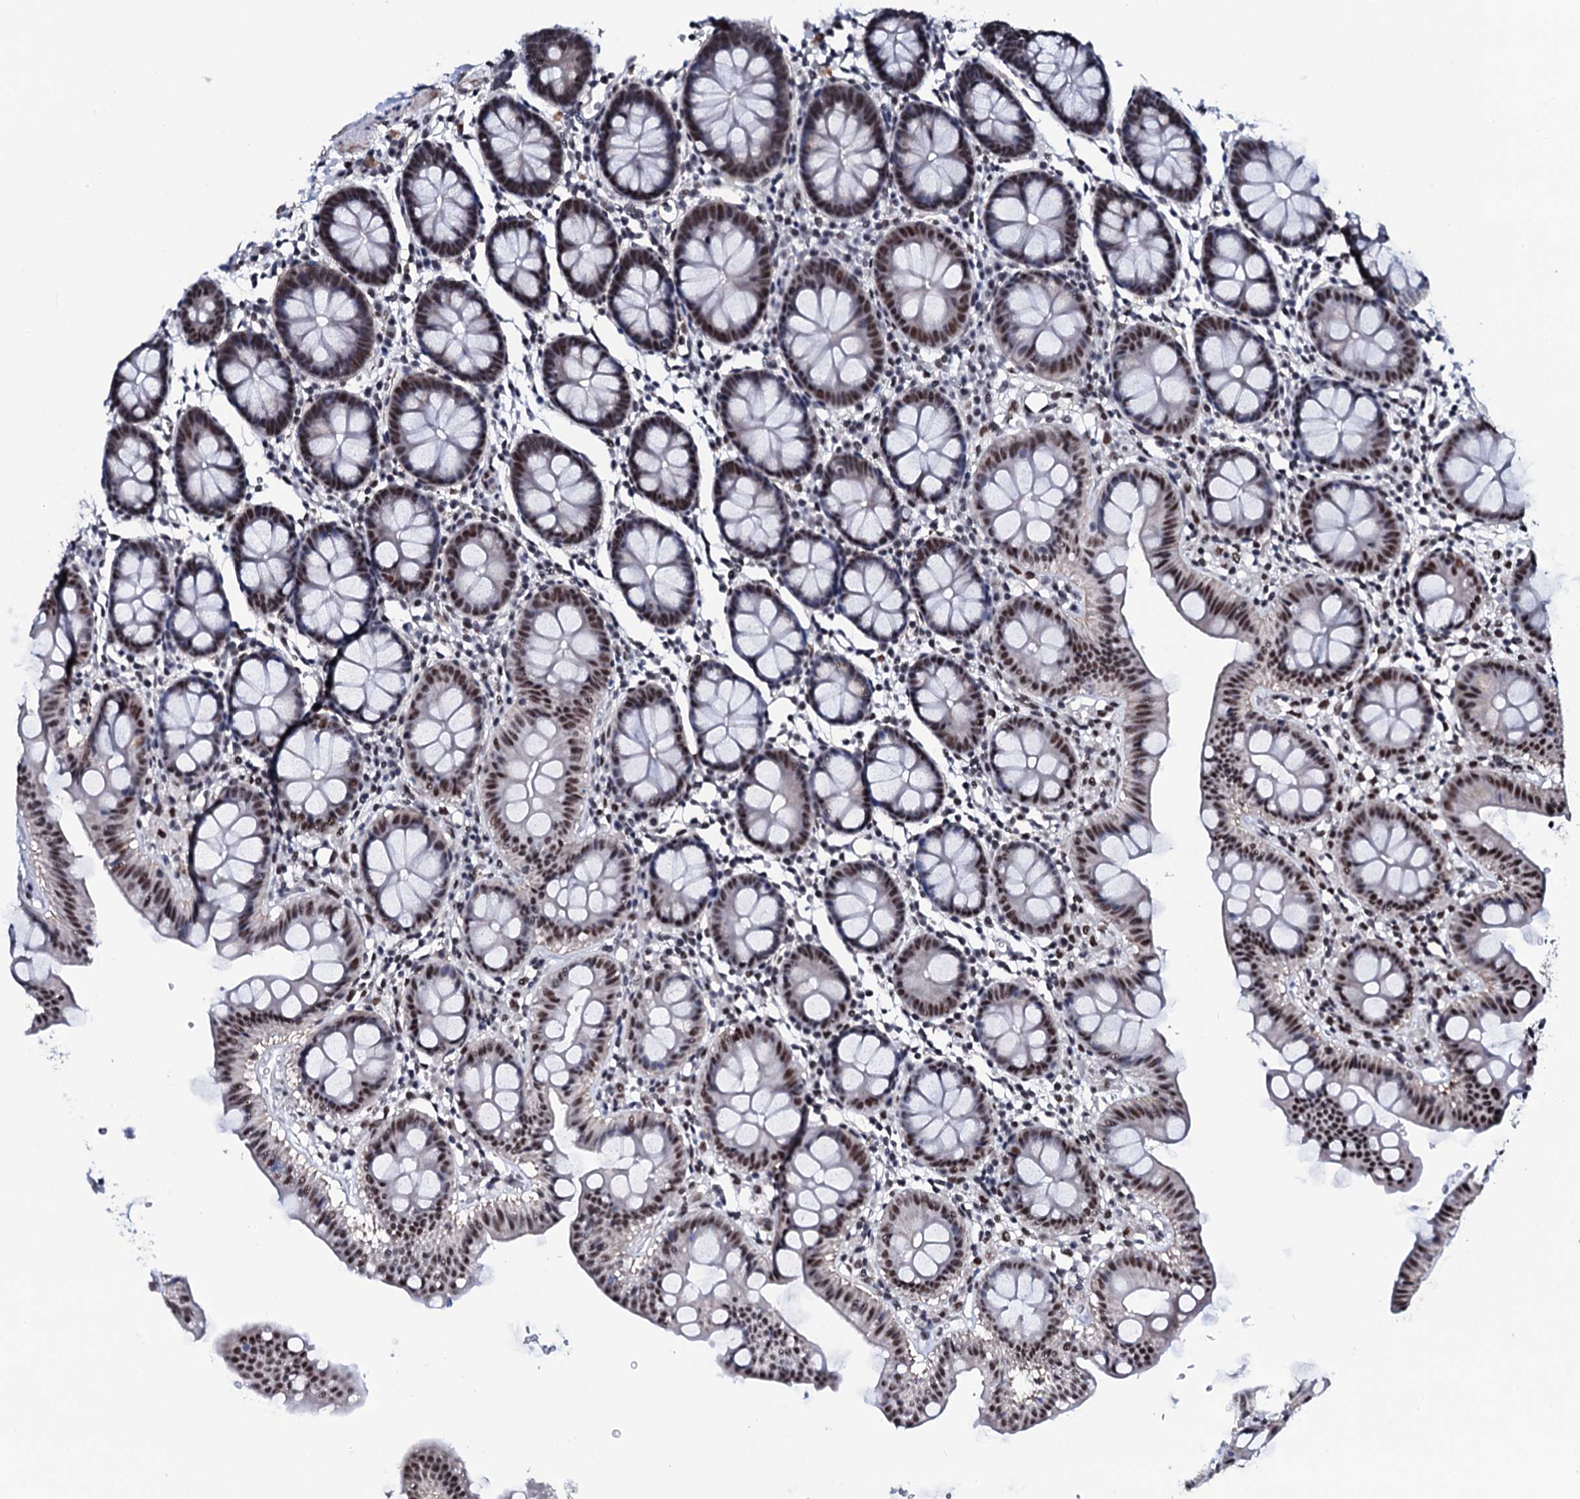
{"staining": {"intensity": "moderate", "quantity": "25%-75%", "location": "nuclear"}, "tissue": "colon", "cell_type": "Glandular cells", "image_type": "normal", "snomed": [{"axis": "morphology", "description": "Normal tissue, NOS"}, {"axis": "topography", "description": "Colon"}], "caption": "This image reveals IHC staining of normal human colon, with medium moderate nuclear staining in approximately 25%-75% of glandular cells.", "gene": "CWC15", "patient": {"sex": "male", "age": 75}}